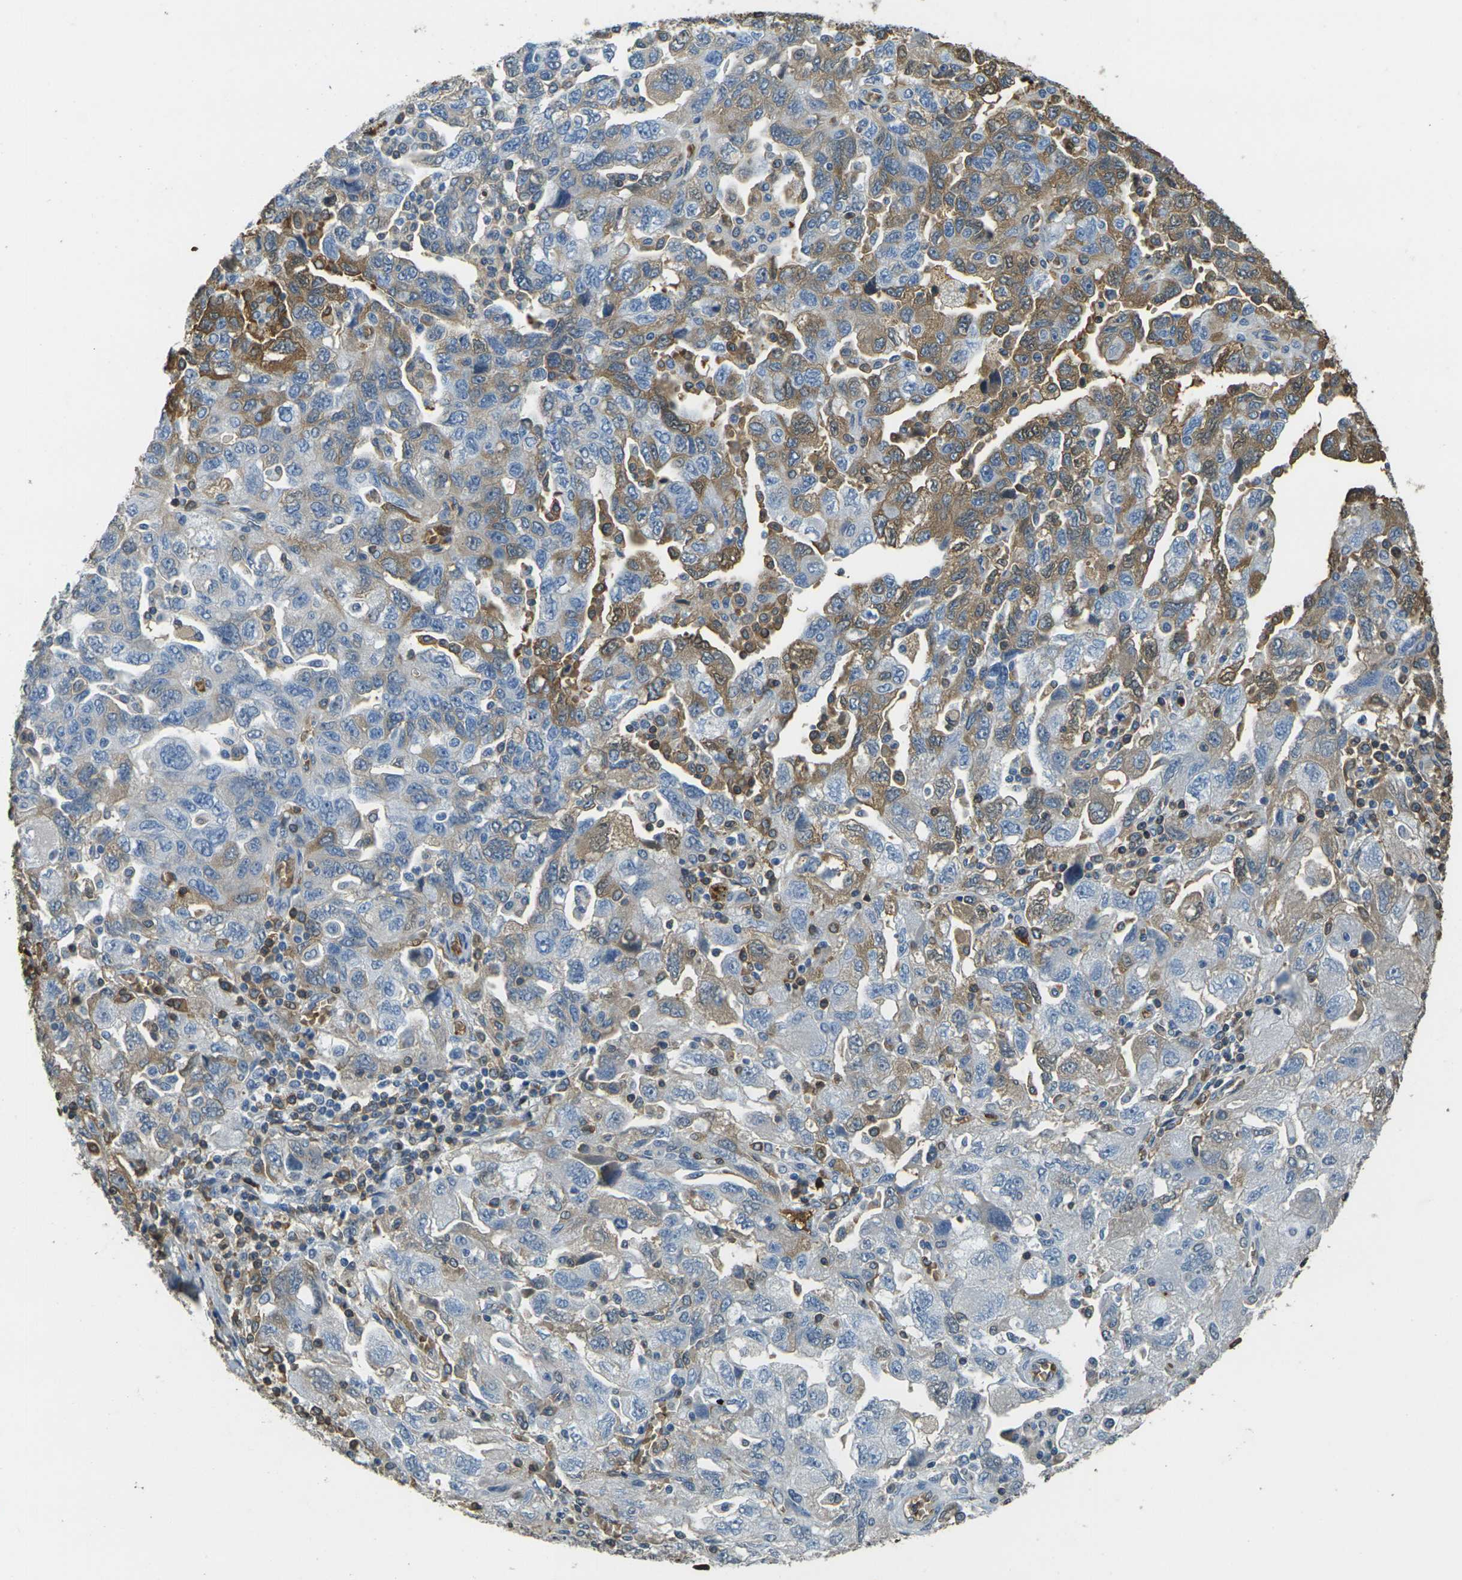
{"staining": {"intensity": "moderate", "quantity": ">75%", "location": "cytoplasmic/membranous"}, "tissue": "ovarian cancer", "cell_type": "Tumor cells", "image_type": "cancer", "snomed": [{"axis": "morphology", "description": "Carcinoma, NOS"}, {"axis": "morphology", "description": "Cystadenocarcinoma, serous, NOS"}, {"axis": "topography", "description": "Ovary"}], "caption": "Brown immunohistochemical staining in ovarian serous cystadenocarcinoma demonstrates moderate cytoplasmic/membranous positivity in about >75% of tumor cells.", "gene": "HBB", "patient": {"sex": "female", "age": 69}}